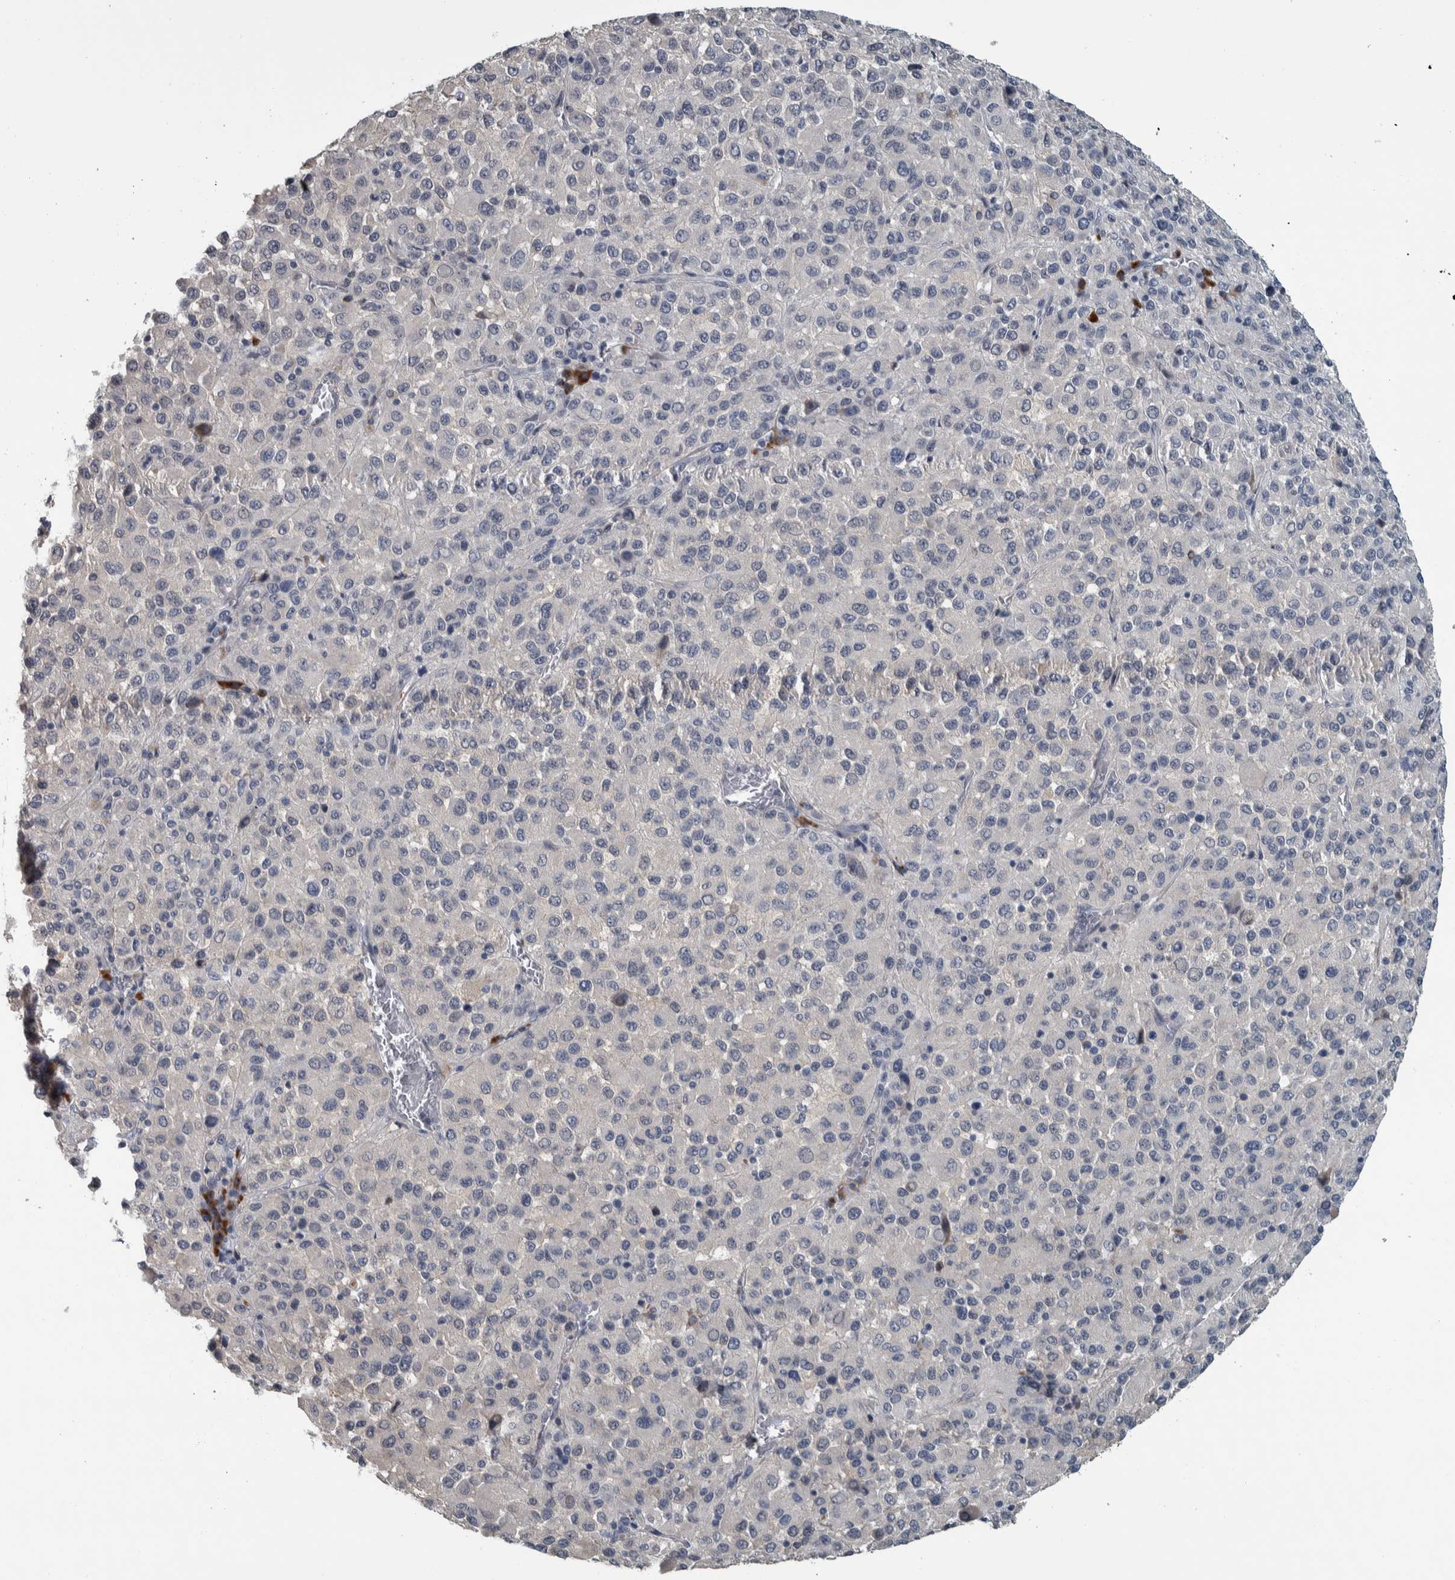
{"staining": {"intensity": "negative", "quantity": "none", "location": "none"}, "tissue": "melanoma", "cell_type": "Tumor cells", "image_type": "cancer", "snomed": [{"axis": "morphology", "description": "Malignant melanoma, Metastatic site"}, {"axis": "topography", "description": "Lung"}], "caption": "Immunohistochemical staining of human malignant melanoma (metastatic site) demonstrates no significant staining in tumor cells.", "gene": "CAVIN4", "patient": {"sex": "male", "age": 64}}